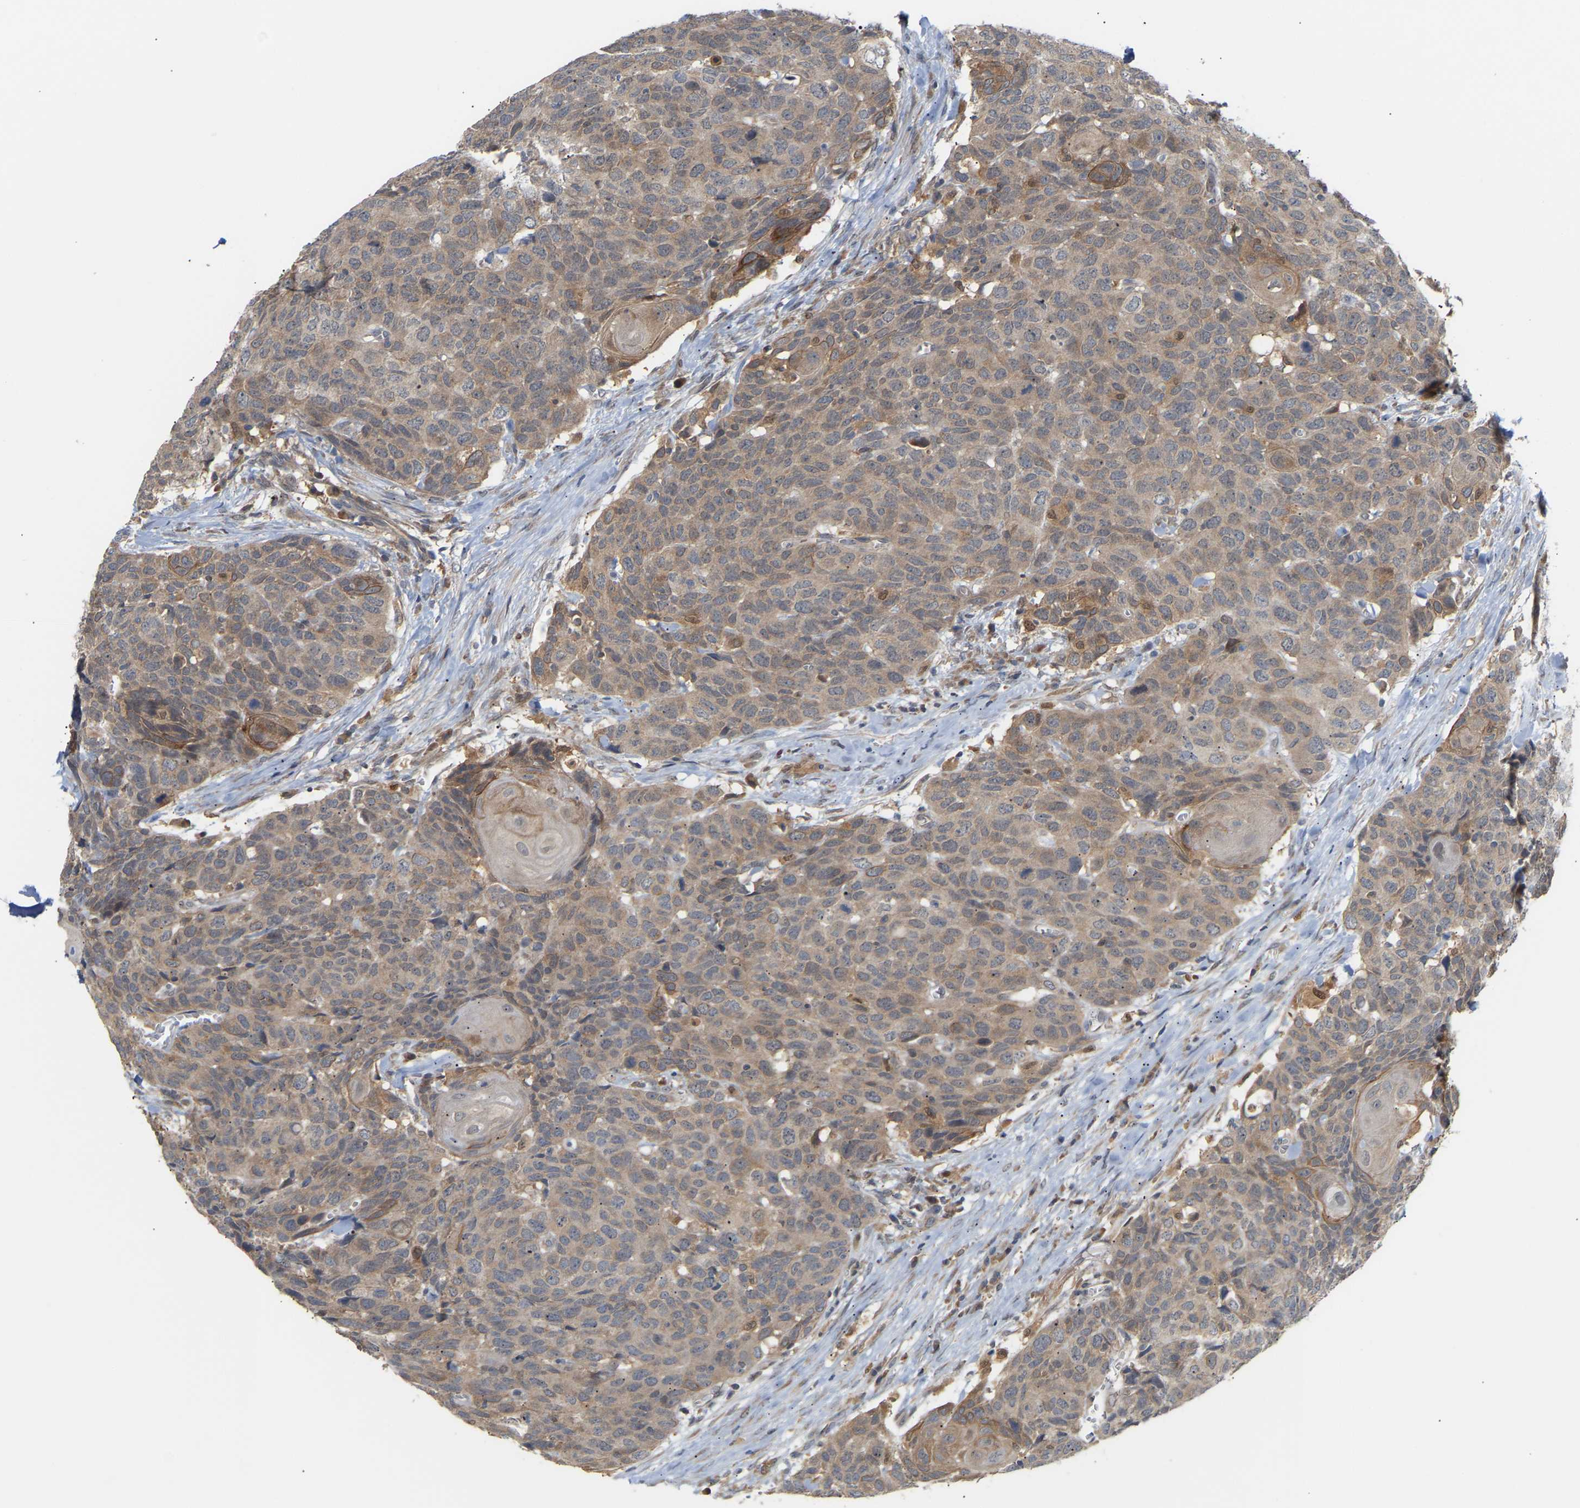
{"staining": {"intensity": "weak", "quantity": ">75%", "location": "cytoplasmic/membranous"}, "tissue": "head and neck cancer", "cell_type": "Tumor cells", "image_type": "cancer", "snomed": [{"axis": "morphology", "description": "Squamous cell carcinoma, NOS"}, {"axis": "topography", "description": "Head-Neck"}], "caption": "This photomicrograph exhibits immunohistochemistry staining of squamous cell carcinoma (head and neck), with low weak cytoplasmic/membranous positivity in approximately >75% of tumor cells.", "gene": "TPMT", "patient": {"sex": "male", "age": 66}}